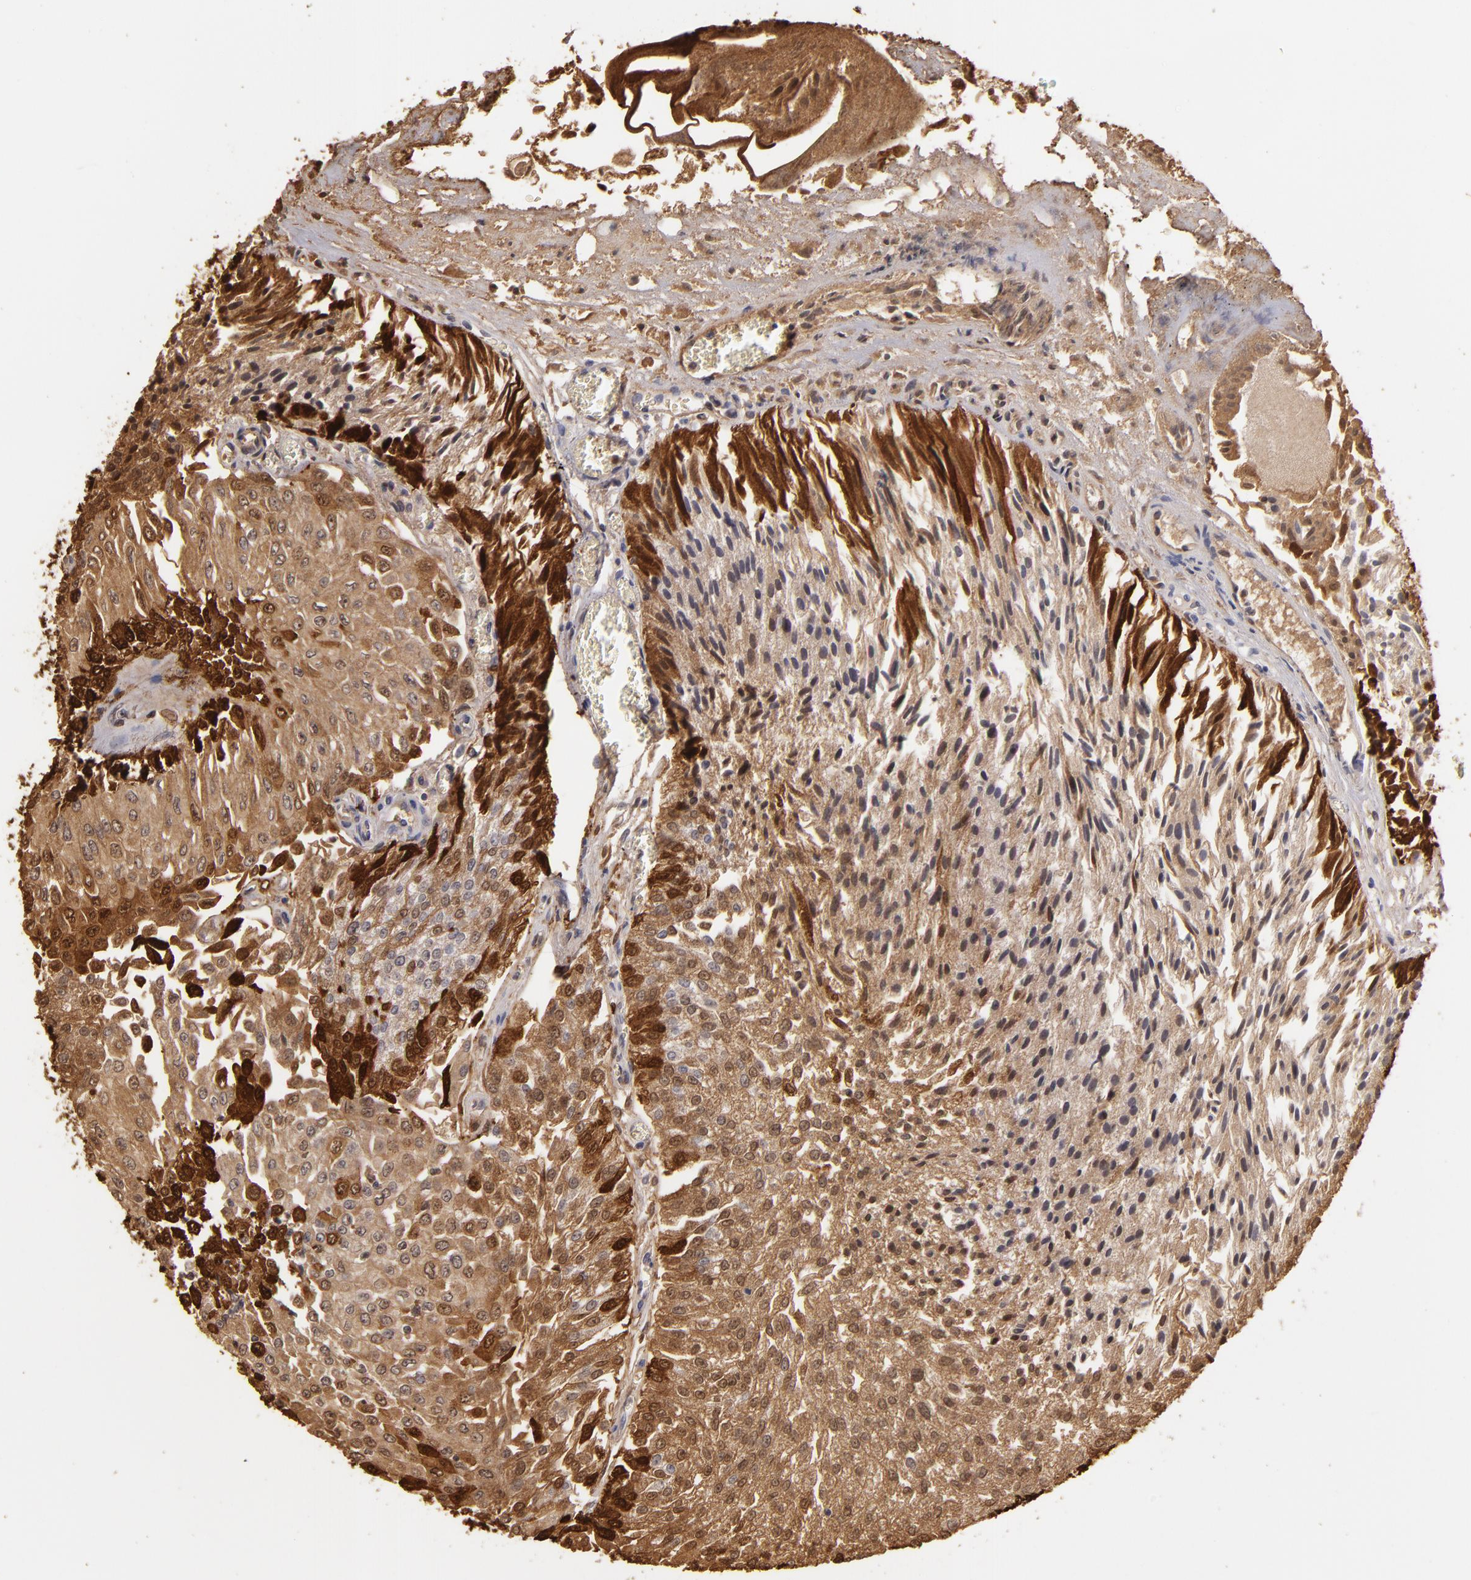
{"staining": {"intensity": "strong", "quantity": ">75%", "location": "cytoplasmic/membranous,nuclear"}, "tissue": "urothelial cancer", "cell_type": "Tumor cells", "image_type": "cancer", "snomed": [{"axis": "morphology", "description": "Urothelial carcinoma, Low grade"}, {"axis": "topography", "description": "Urinary bladder"}], "caption": "Immunohistochemical staining of human urothelial carcinoma (low-grade) displays strong cytoplasmic/membranous and nuclear protein staining in approximately >75% of tumor cells.", "gene": "S100A2", "patient": {"sex": "male", "age": 86}}